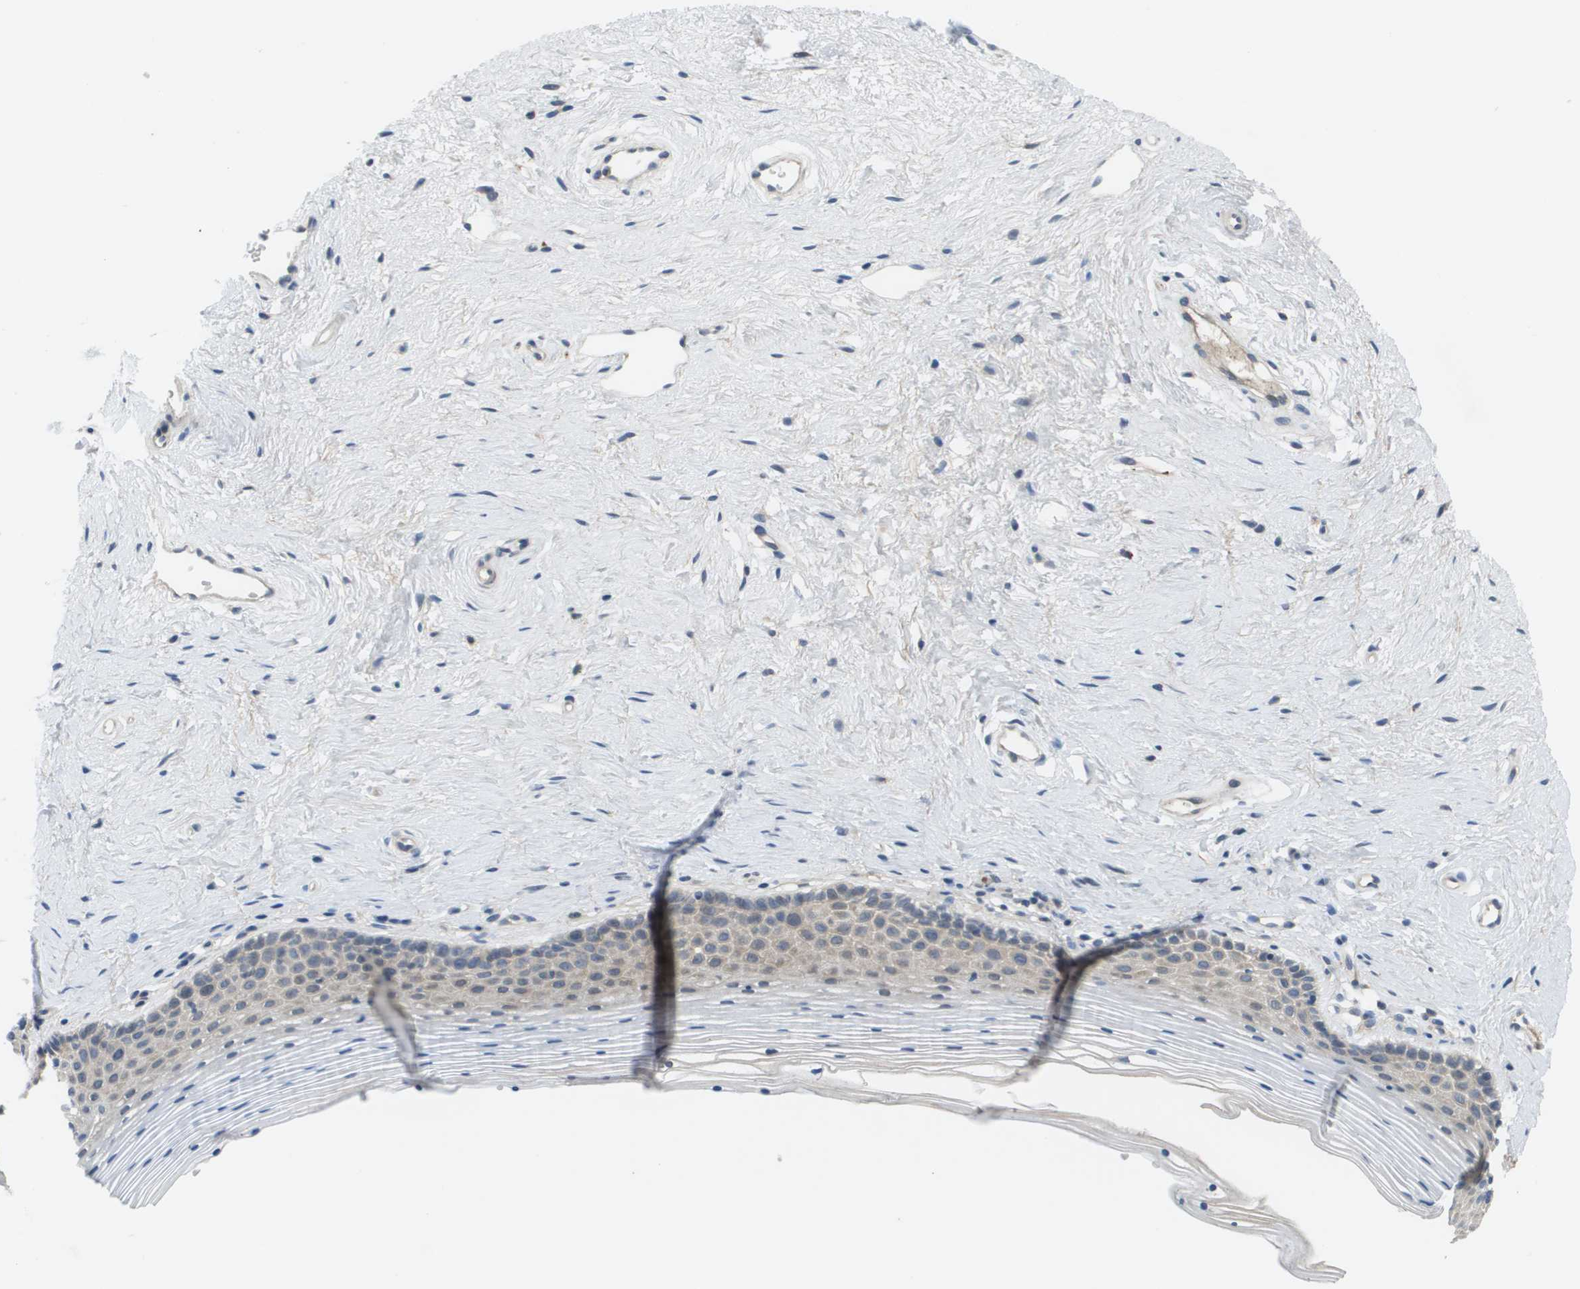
{"staining": {"intensity": "negative", "quantity": "none", "location": "none"}, "tissue": "vagina", "cell_type": "Squamous epithelial cells", "image_type": "normal", "snomed": [{"axis": "morphology", "description": "Normal tissue, NOS"}, {"axis": "topography", "description": "Vagina"}], "caption": "The immunohistochemistry image has no significant staining in squamous epithelial cells of vagina.", "gene": "SLC25A20", "patient": {"sex": "female", "age": 32}}